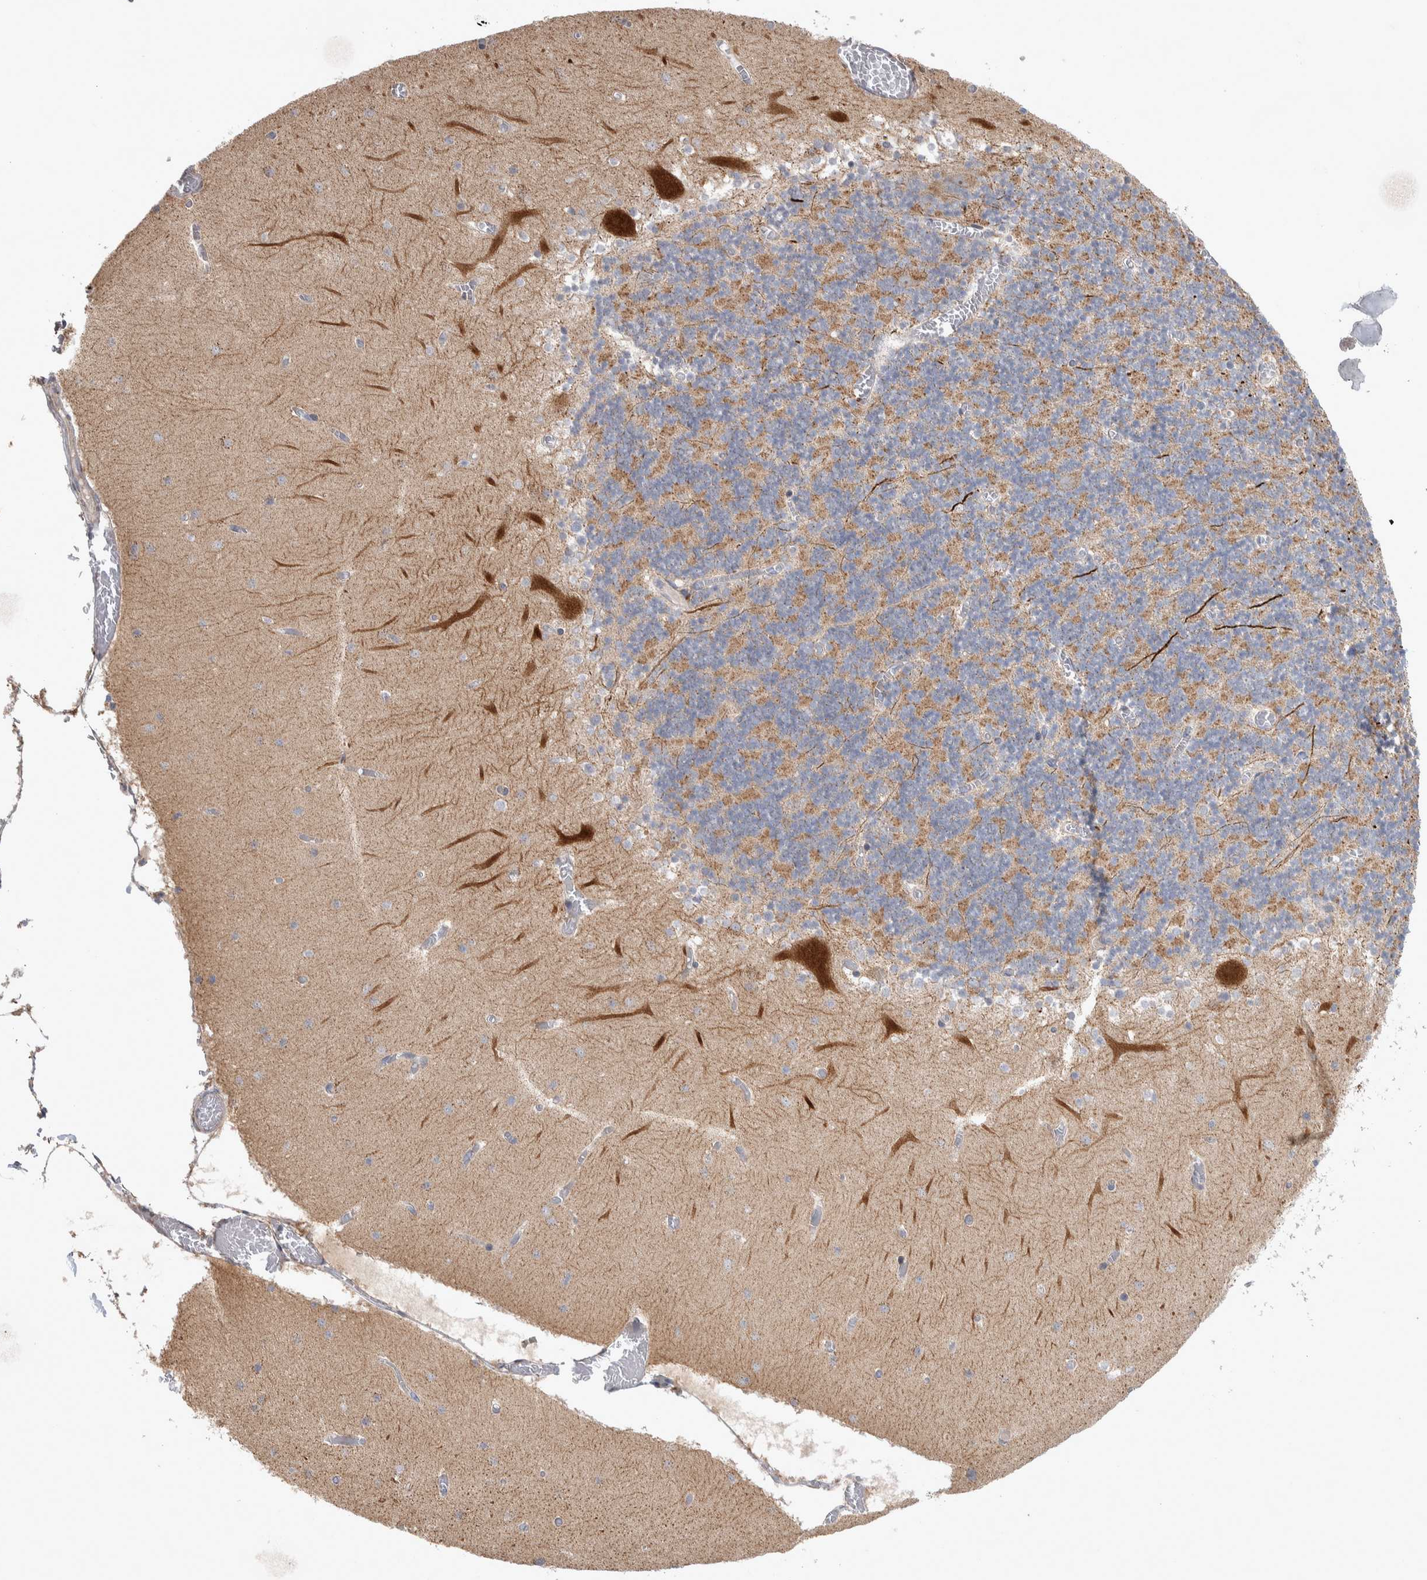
{"staining": {"intensity": "moderate", "quantity": "<25%", "location": "cytoplasmic/membranous"}, "tissue": "cerebellum", "cell_type": "Cells in granular layer", "image_type": "normal", "snomed": [{"axis": "morphology", "description": "Normal tissue, NOS"}, {"axis": "topography", "description": "Cerebellum"}], "caption": "Immunohistochemistry of unremarkable human cerebellum displays low levels of moderate cytoplasmic/membranous expression in approximately <25% of cells in granular layer.", "gene": "SCO1", "patient": {"sex": "female", "age": 28}}